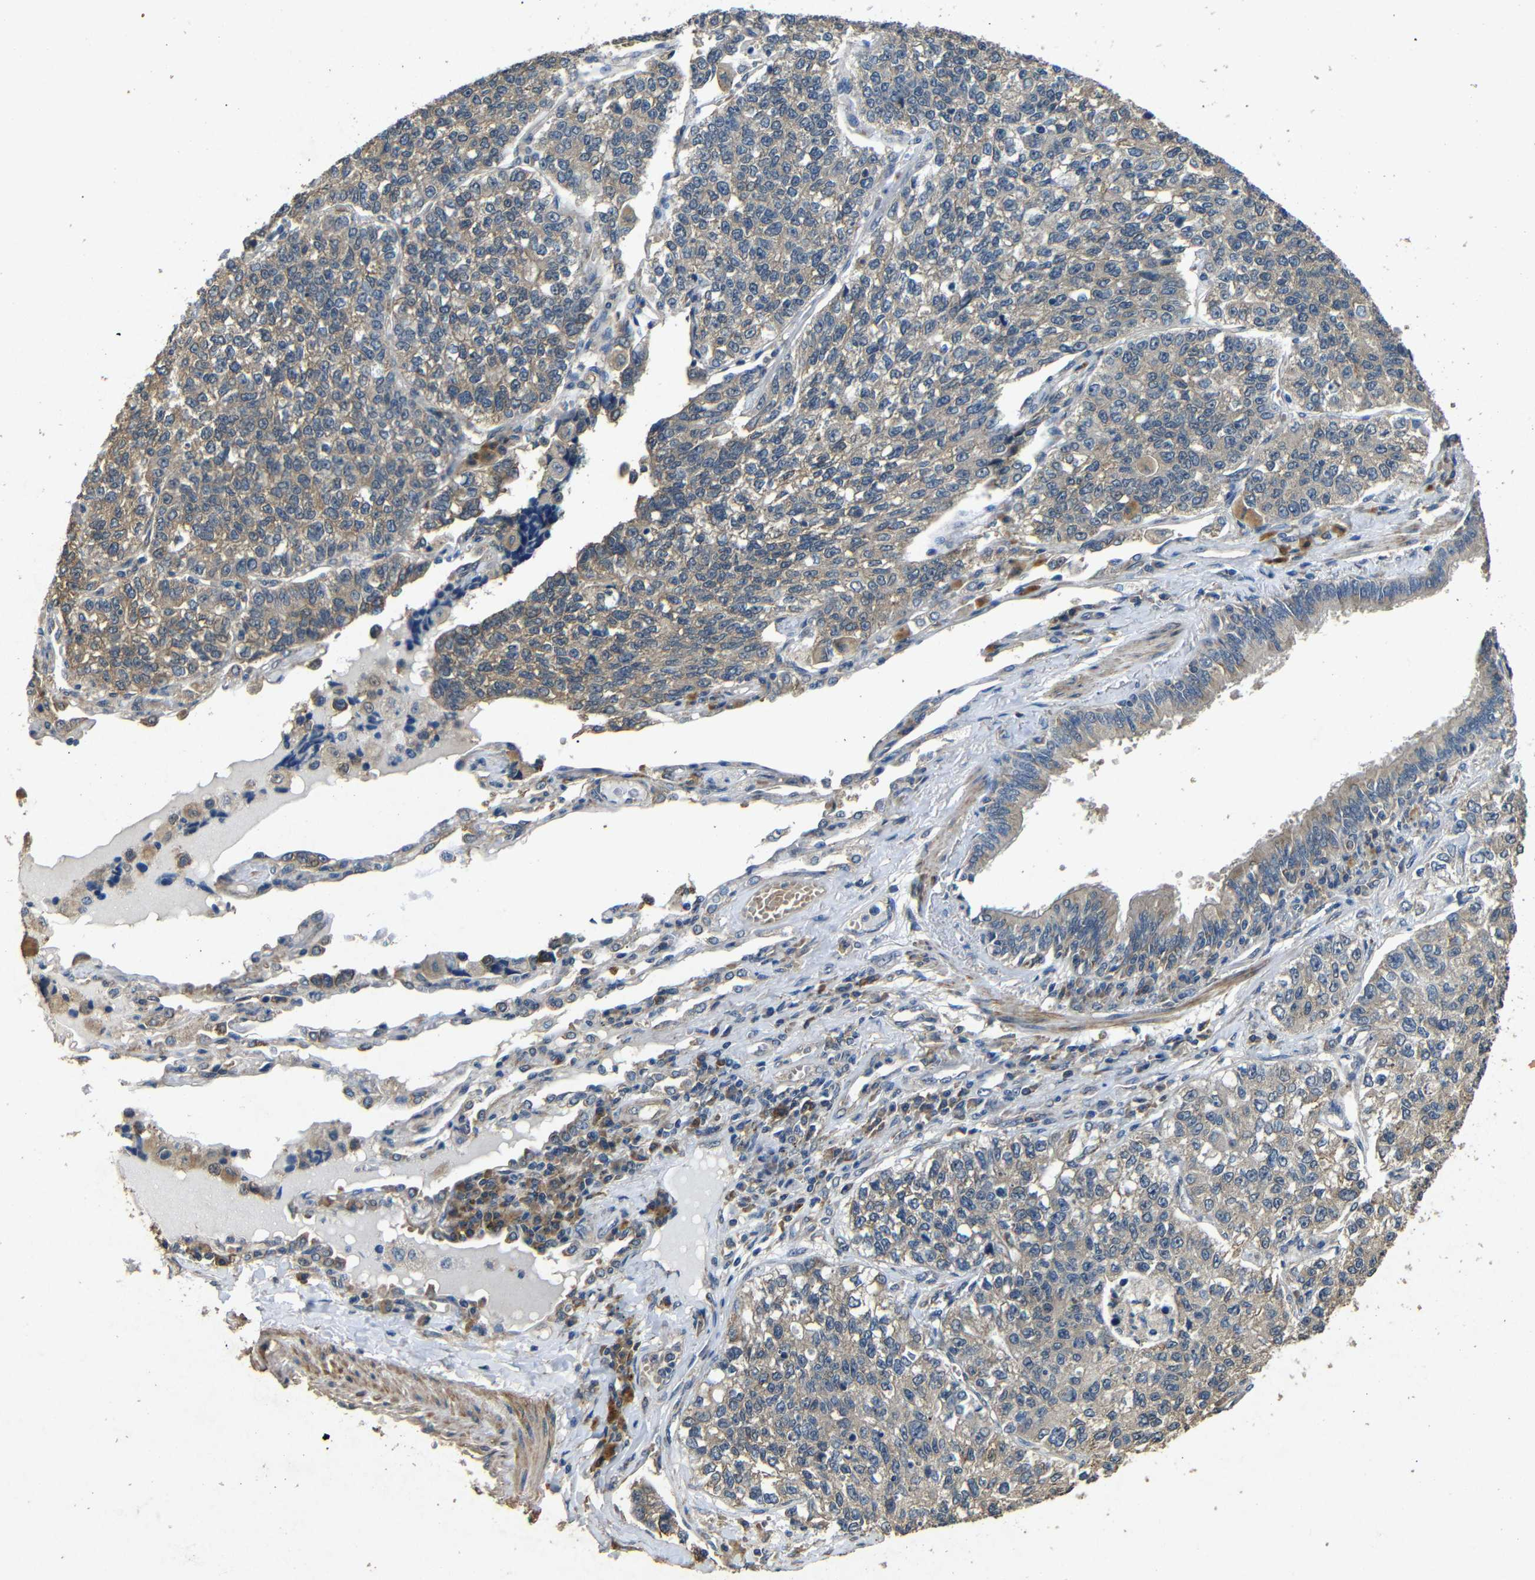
{"staining": {"intensity": "moderate", "quantity": "25%-75%", "location": "cytoplasmic/membranous"}, "tissue": "lung cancer", "cell_type": "Tumor cells", "image_type": "cancer", "snomed": [{"axis": "morphology", "description": "Adenocarcinoma, NOS"}, {"axis": "topography", "description": "Lung"}], "caption": "The photomicrograph displays immunohistochemical staining of lung cancer (adenocarcinoma). There is moderate cytoplasmic/membranous positivity is present in approximately 25%-75% of tumor cells.", "gene": "BNIP3", "patient": {"sex": "male", "age": 49}}